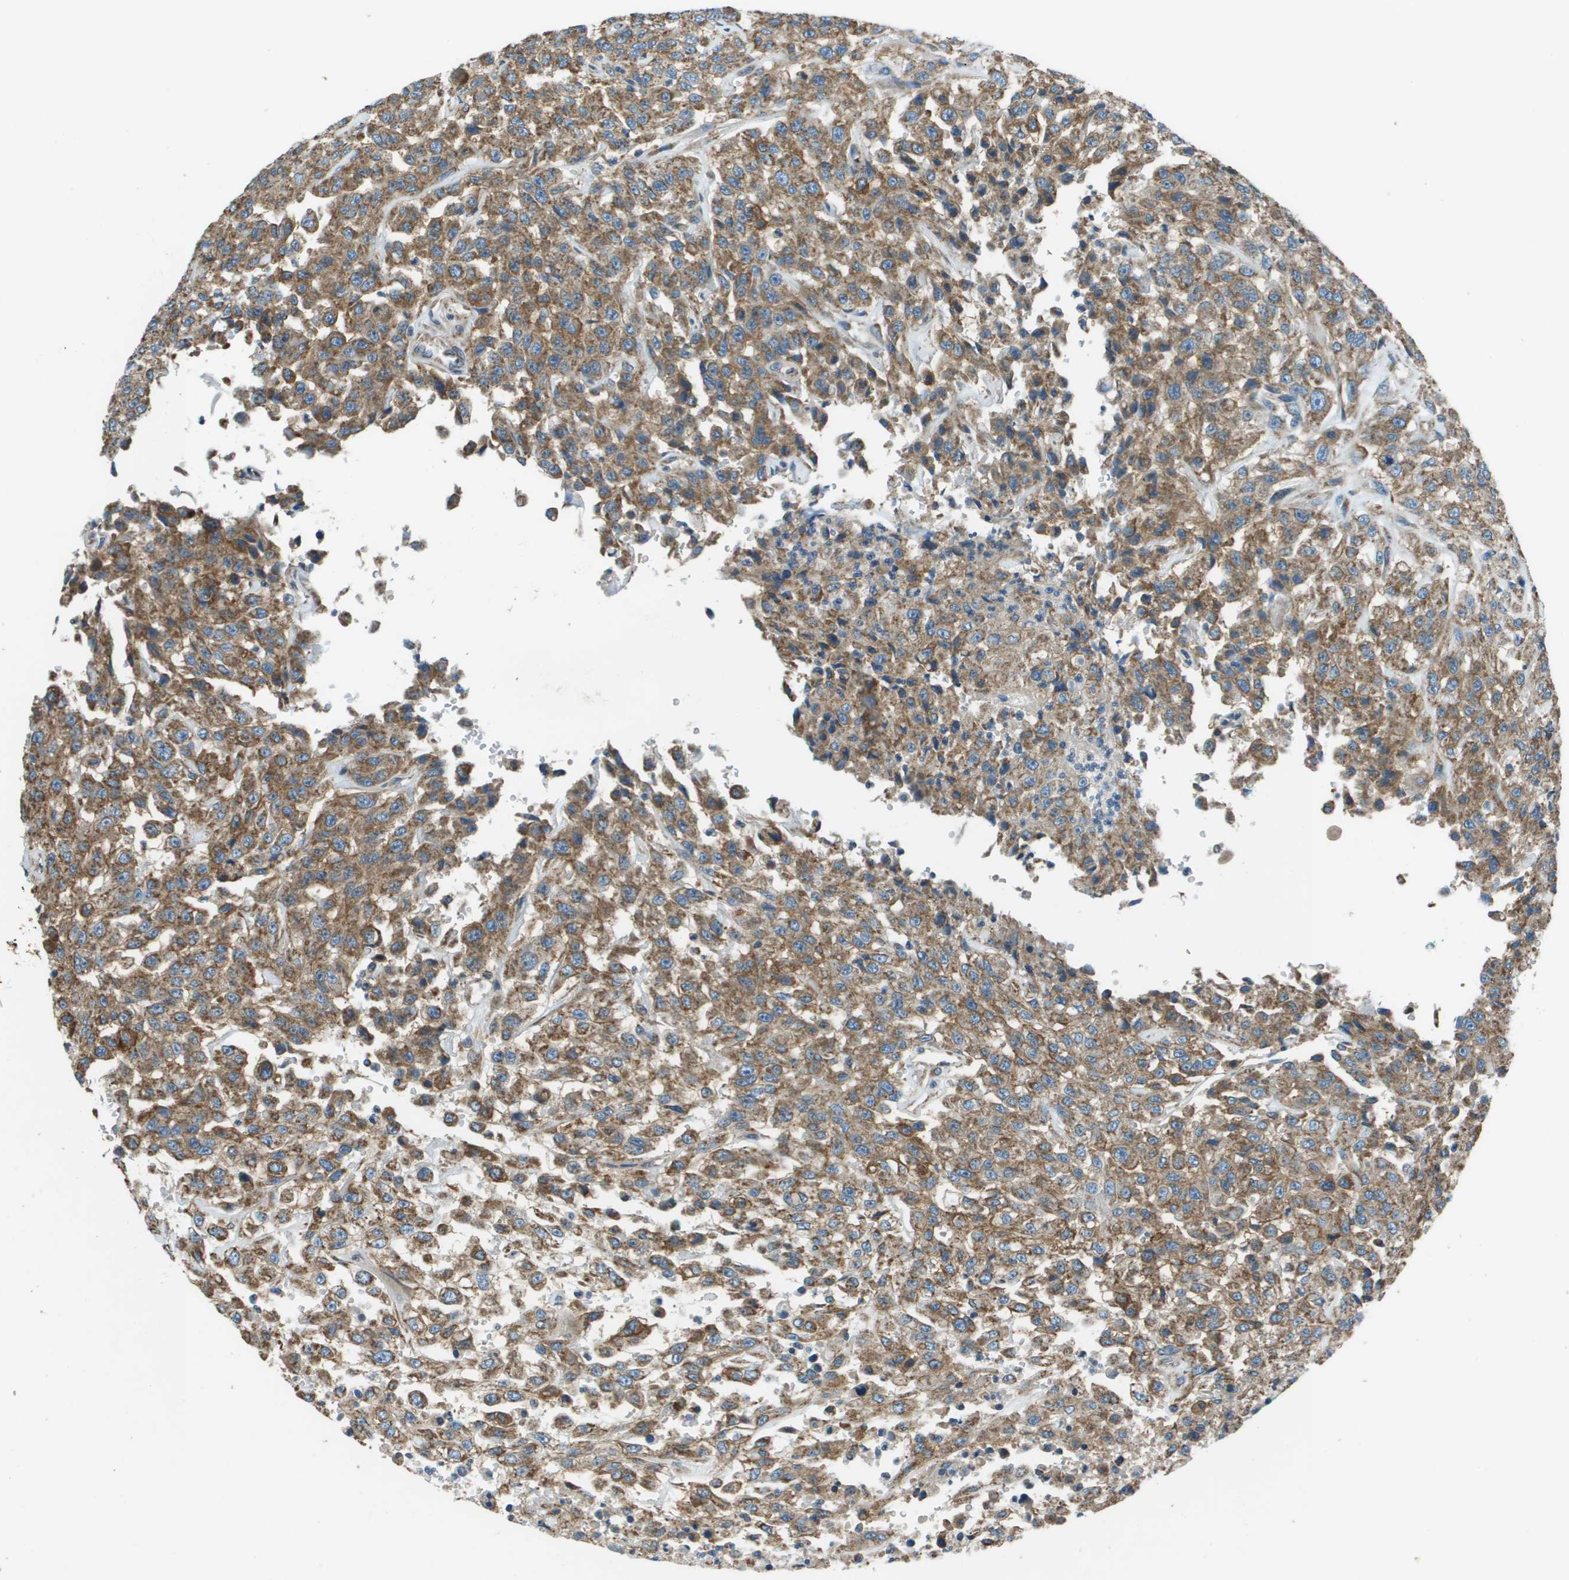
{"staining": {"intensity": "moderate", "quantity": ">75%", "location": "cytoplasmic/membranous"}, "tissue": "urothelial cancer", "cell_type": "Tumor cells", "image_type": "cancer", "snomed": [{"axis": "morphology", "description": "Urothelial carcinoma, High grade"}, {"axis": "topography", "description": "Urinary bladder"}], "caption": "IHC image of urothelial cancer stained for a protein (brown), which shows medium levels of moderate cytoplasmic/membranous staining in about >75% of tumor cells.", "gene": "TMEM51", "patient": {"sex": "male", "age": 46}}